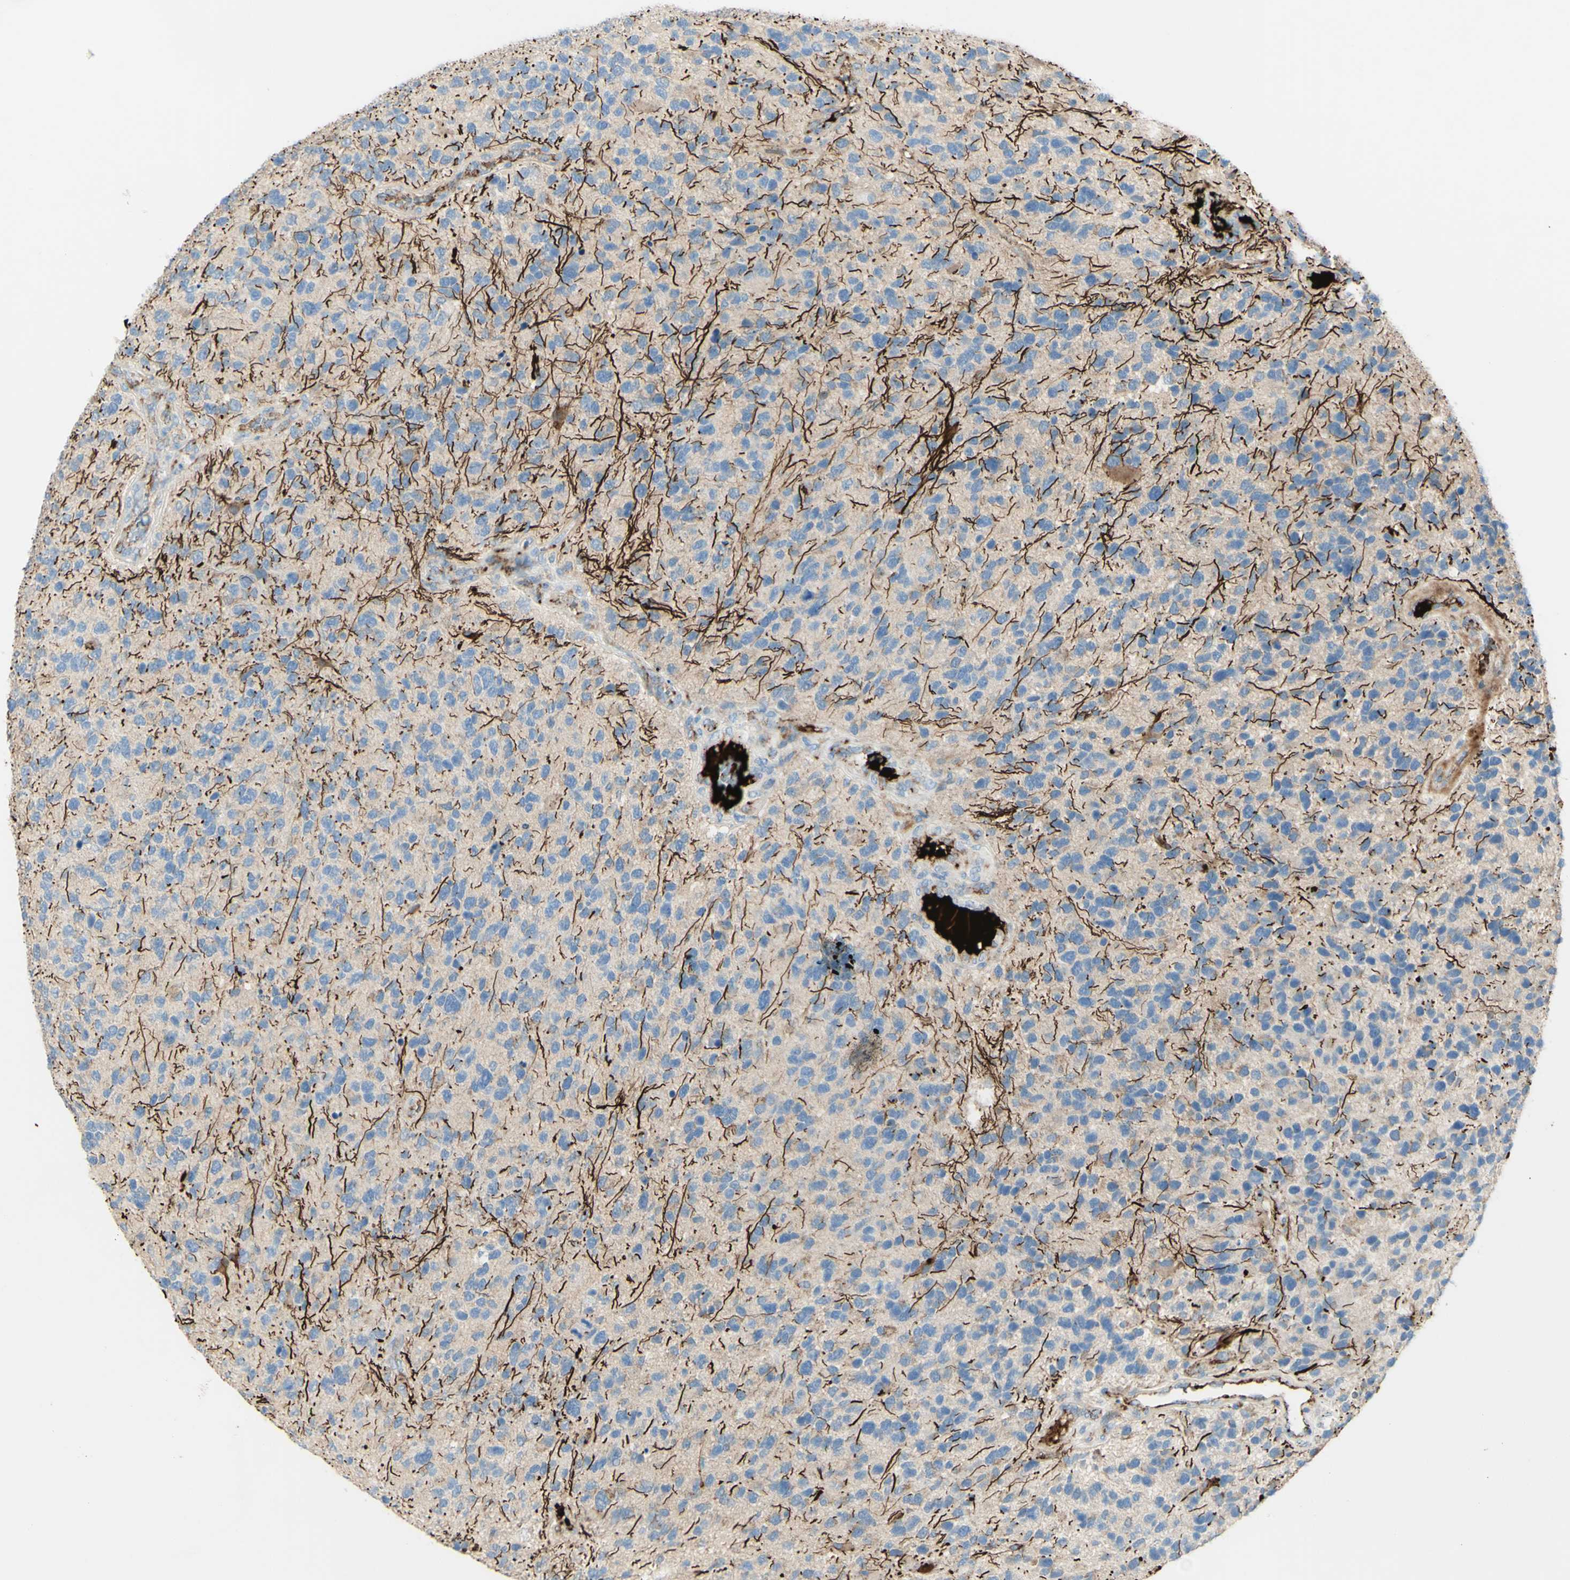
{"staining": {"intensity": "negative", "quantity": "none", "location": "none"}, "tissue": "glioma", "cell_type": "Tumor cells", "image_type": "cancer", "snomed": [{"axis": "morphology", "description": "Glioma, malignant, High grade"}, {"axis": "topography", "description": "Brain"}], "caption": "DAB immunohistochemical staining of human malignant glioma (high-grade) reveals no significant expression in tumor cells.", "gene": "GAN", "patient": {"sex": "female", "age": 58}}